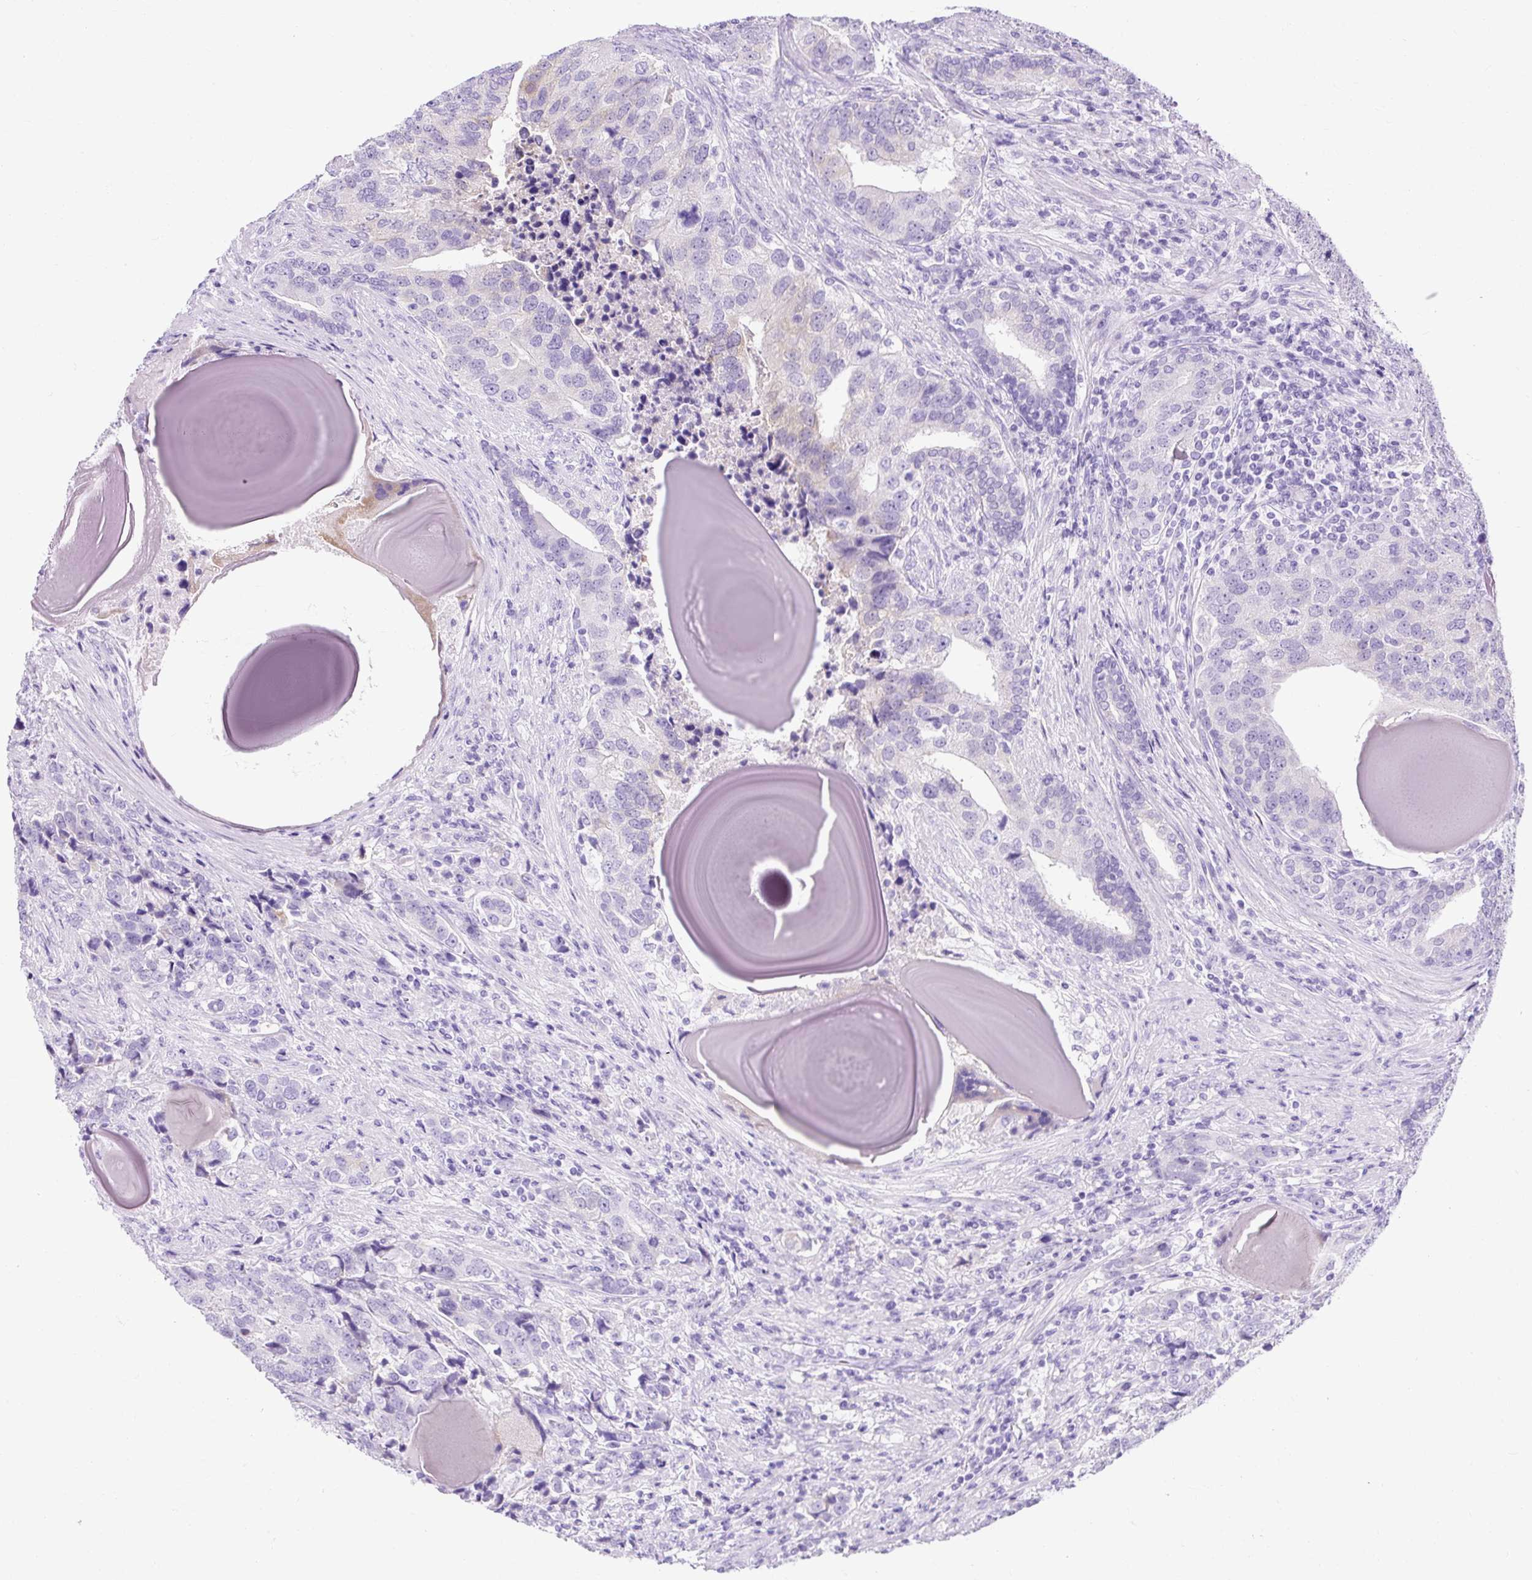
{"staining": {"intensity": "negative", "quantity": "none", "location": "none"}, "tissue": "prostate cancer", "cell_type": "Tumor cells", "image_type": "cancer", "snomed": [{"axis": "morphology", "description": "Adenocarcinoma, High grade"}, {"axis": "topography", "description": "Prostate"}], "caption": "Prostate cancer stained for a protein using immunohistochemistry displays no expression tumor cells.", "gene": "KRT12", "patient": {"sex": "male", "age": 68}}